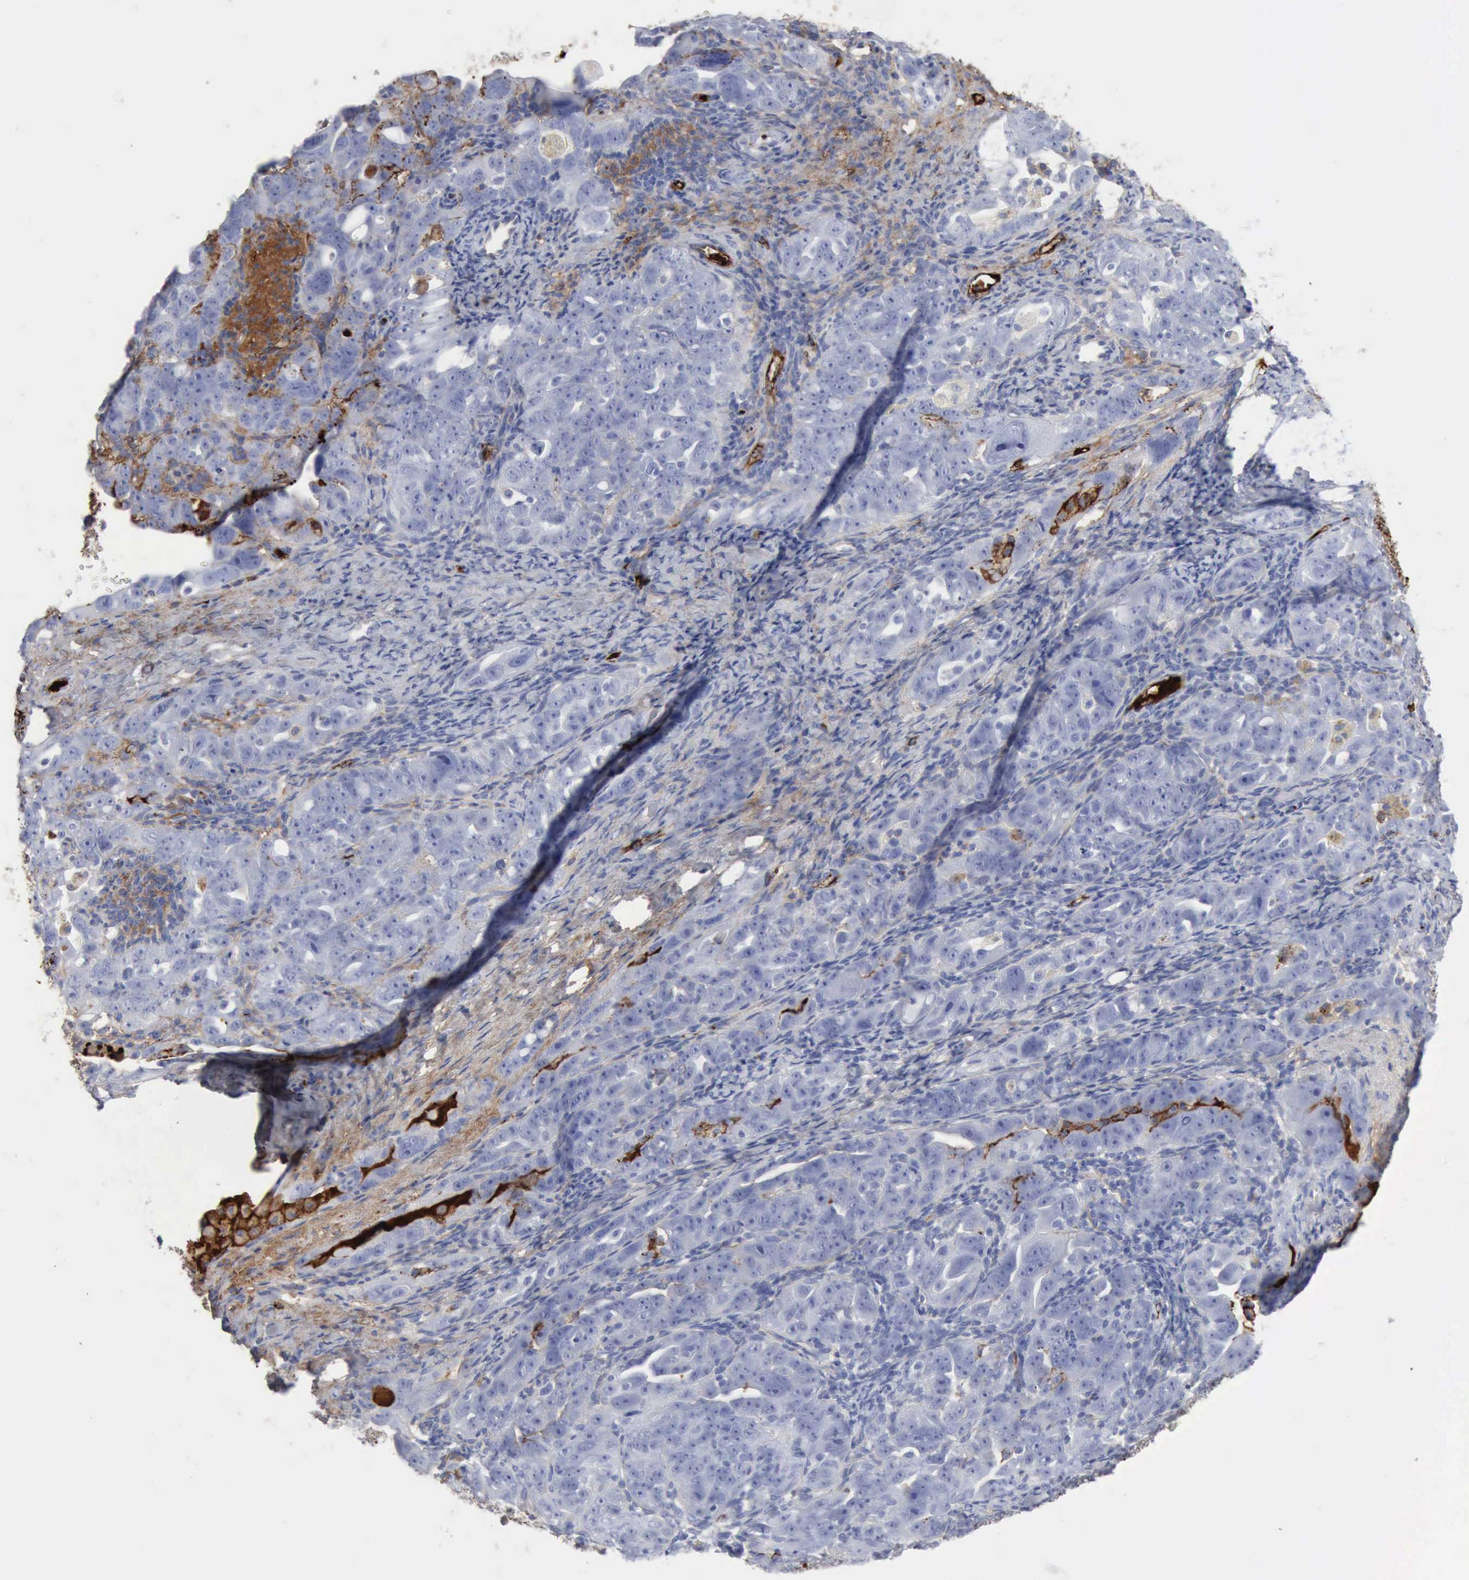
{"staining": {"intensity": "negative", "quantity": "none", "location": "none"}, "tissue": "ovarian cancer", "cell_type": "Tumor cells", "image_type": "cancer", "snomed": [{"axis": "morphology", "description": "Cystadenocarcinoma, serous, NOS"}, {"axis": "topography", "description": "Ovary"}], "caption": "IHC histopathology image of neoplastic tissue: human serous cystadenocarcinoma (ovarian) stained with DAB exhibits no significant protein expression in tumor cells.", "gene": "C4BPA", "patient": {"sex": "female", "age": 66}}